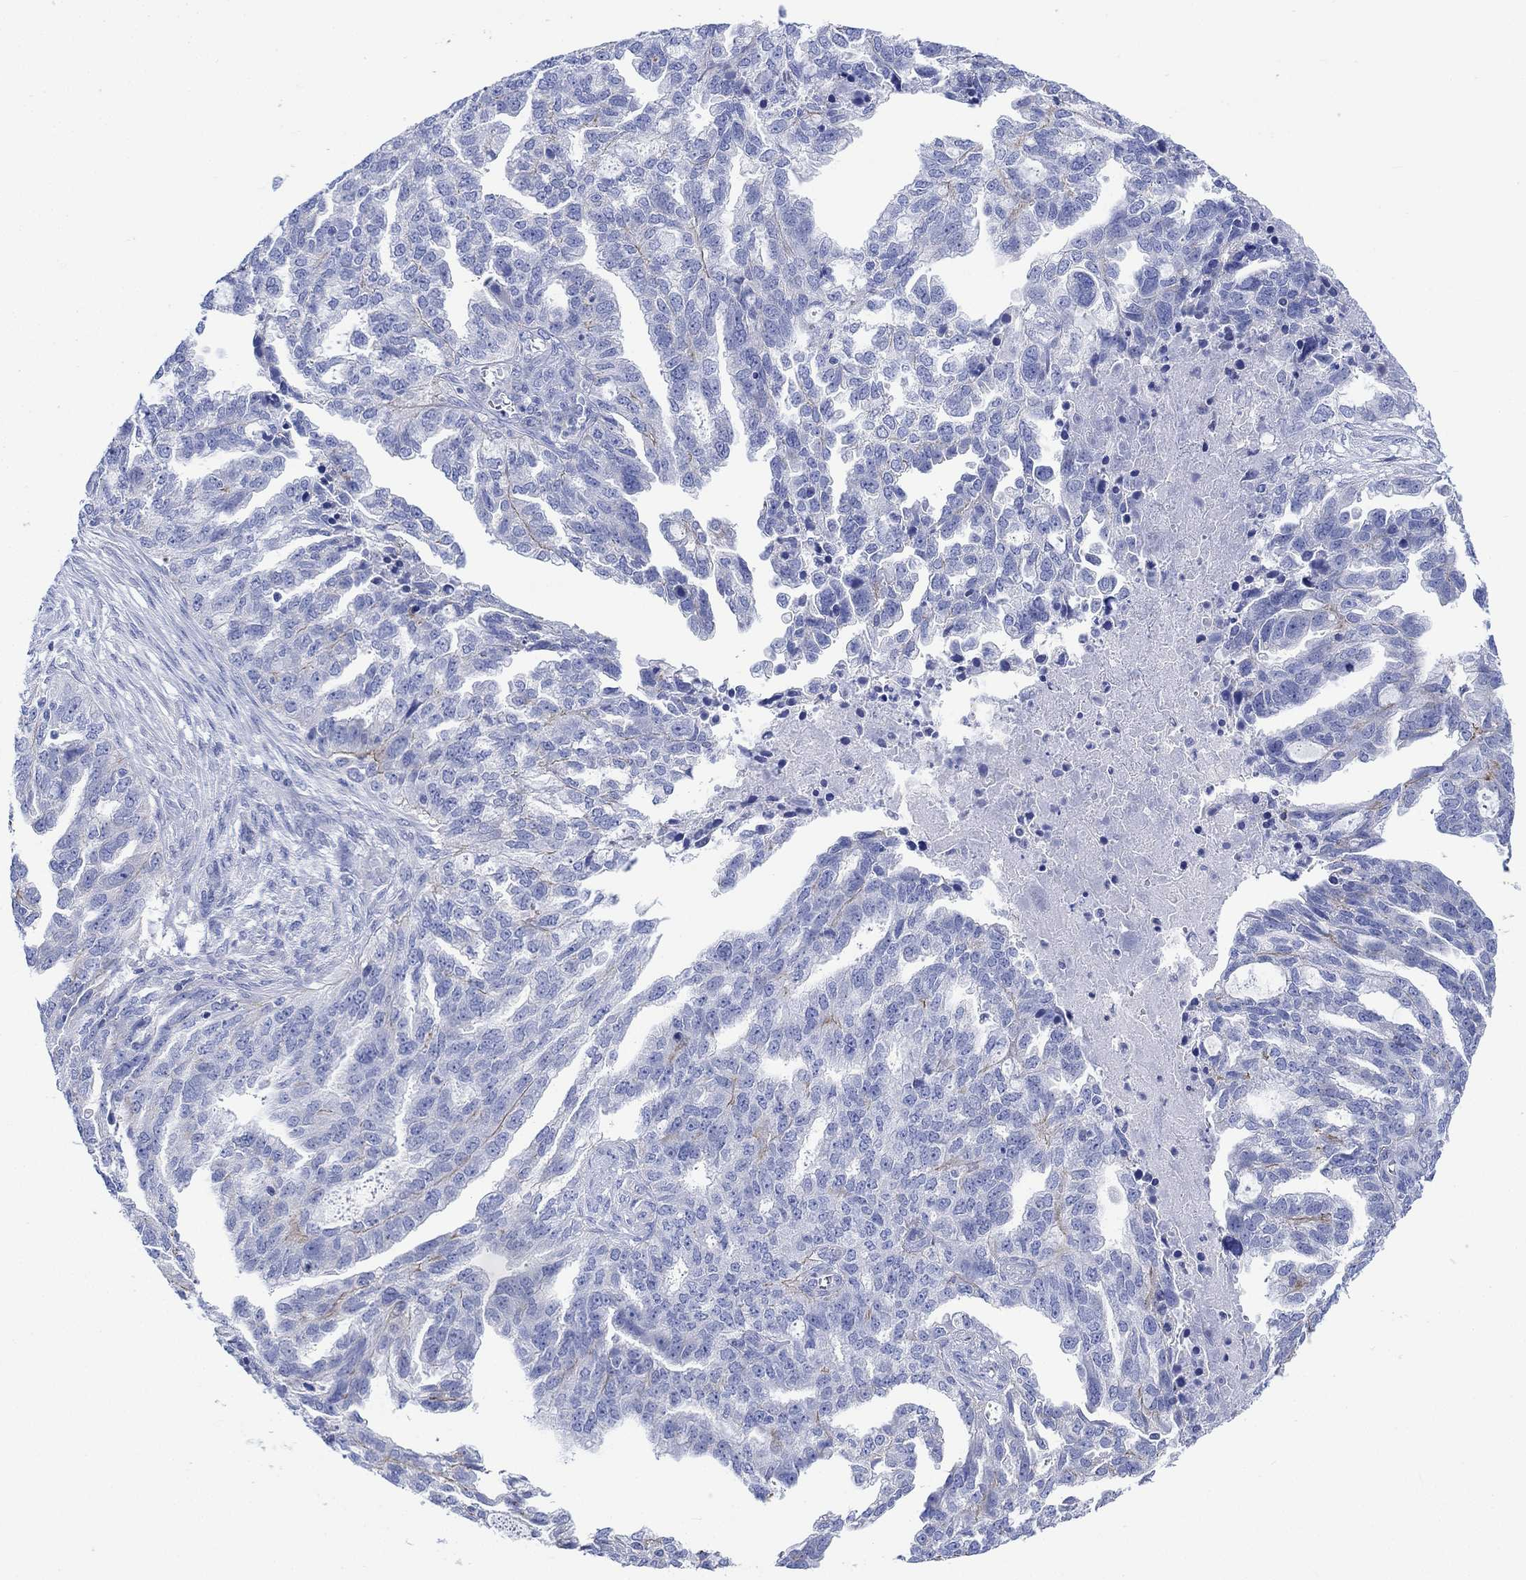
{"staining": {"intensity": "negative", "quantity": "none", "location": "none"}, "tissue": "ovarian cancer", "cell_type": "Tumor cells", "image_type": "cancer", "snomed": [{"axis": "morphology", "description": "Cystadenocarcinoma, serous, NOS"}, {"axis": "topography", "description": "Ovary"}], "caption": "Serous cystadenocarcinoma (ovarian) was stained to show a protein in brown. There is no significant positivity in tumor cells.", "gene": "REEP6", "patient": {"sex": "female", "age": 51}}